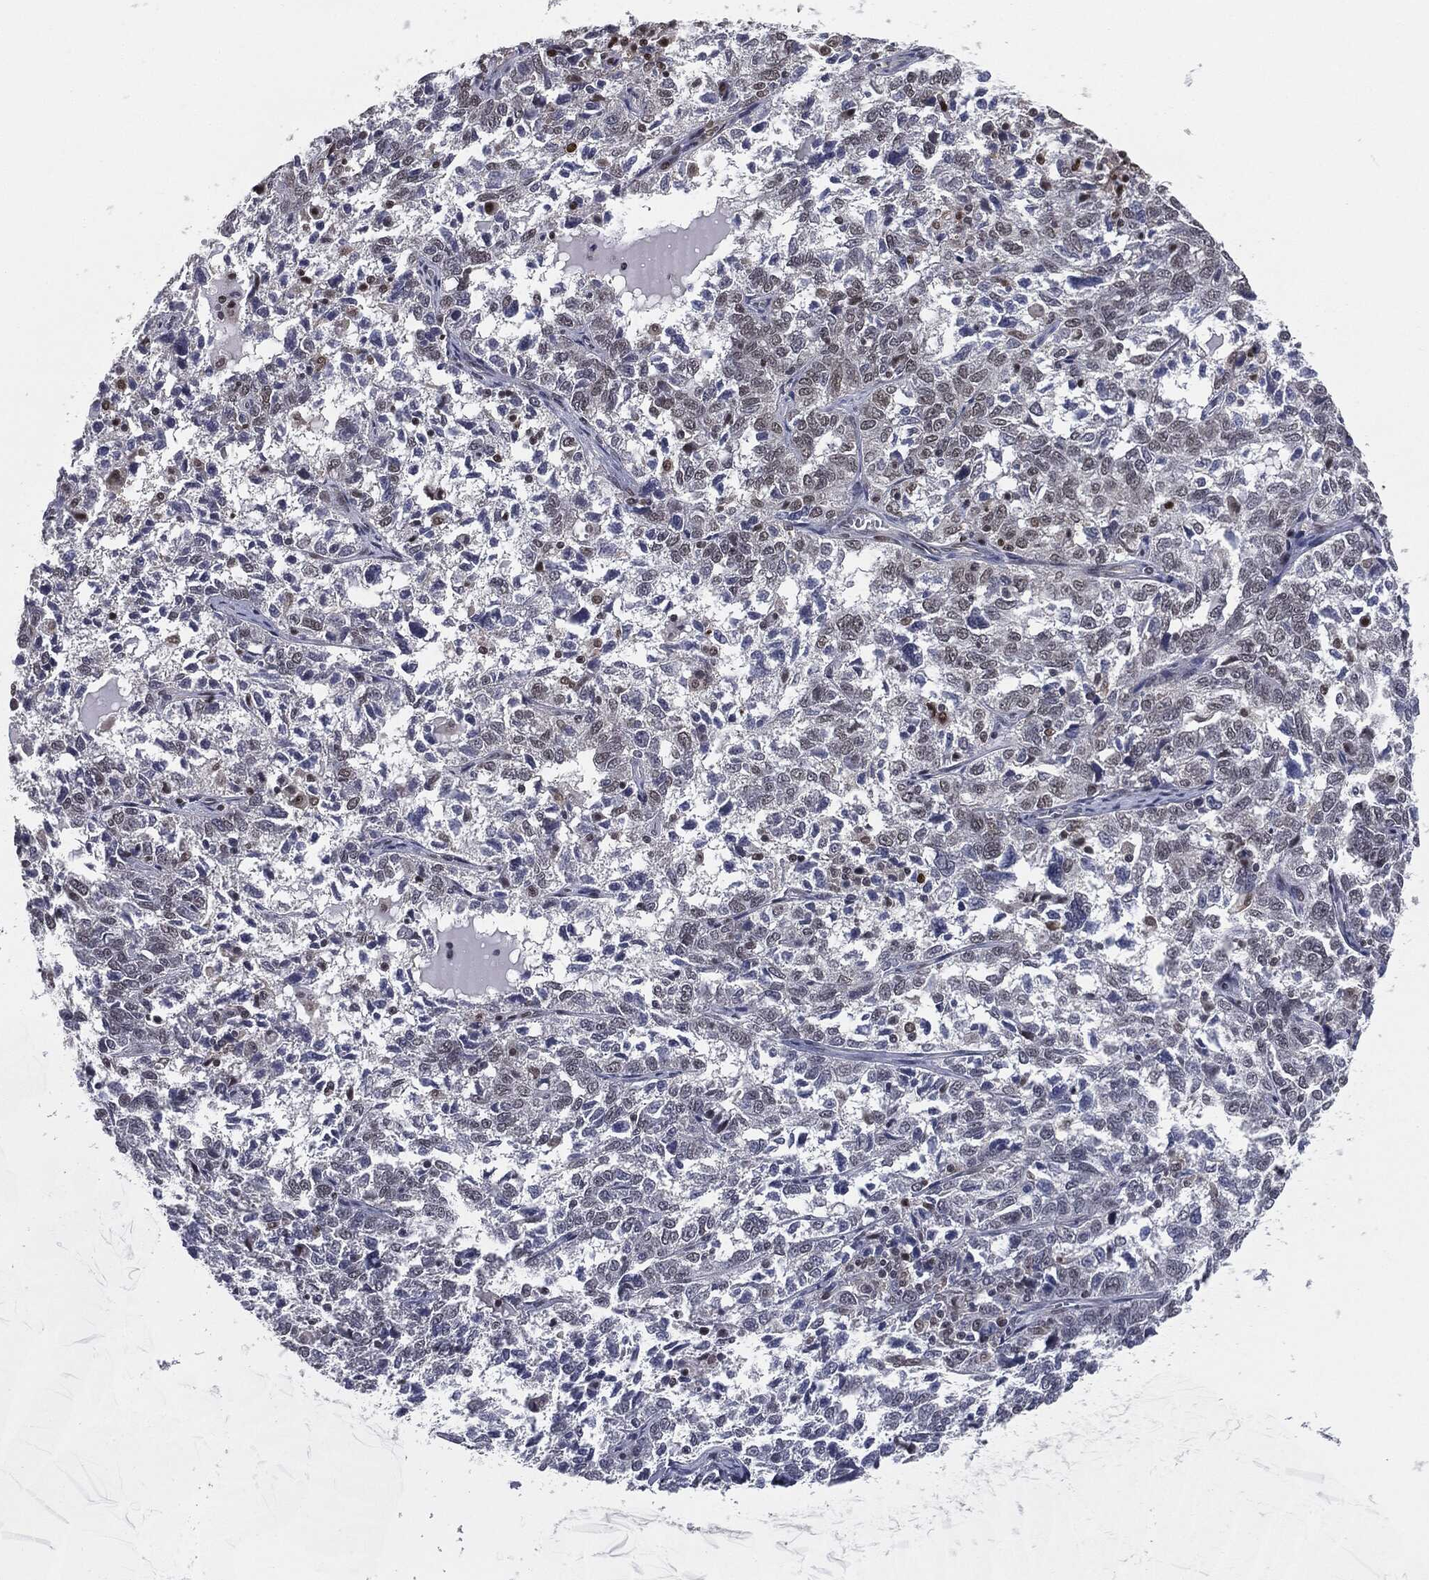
{"staining": {"intensity": "weak", "quantity": "<25%", "location": "nuclear"}, "tissue": "ovarian cancer", "cell_type": "Tumor cells", "image_type": "cancer", "snomed": [{"axis": "morphology", "description": "Cystadenocarcinoma, serous, NOS"}, {"axis": "topography", "description": "Ovary"}], "caption": "Immunohistochemistry (IHC) histopathology image of neoplastic tissue: human serous cystadenocarcinoma (ovarian) stained with DAB exhibits no significant protein staining in tumor cells.", "gene": "TBC1D22A", "patient": {"sex": "female", "age": 71}}